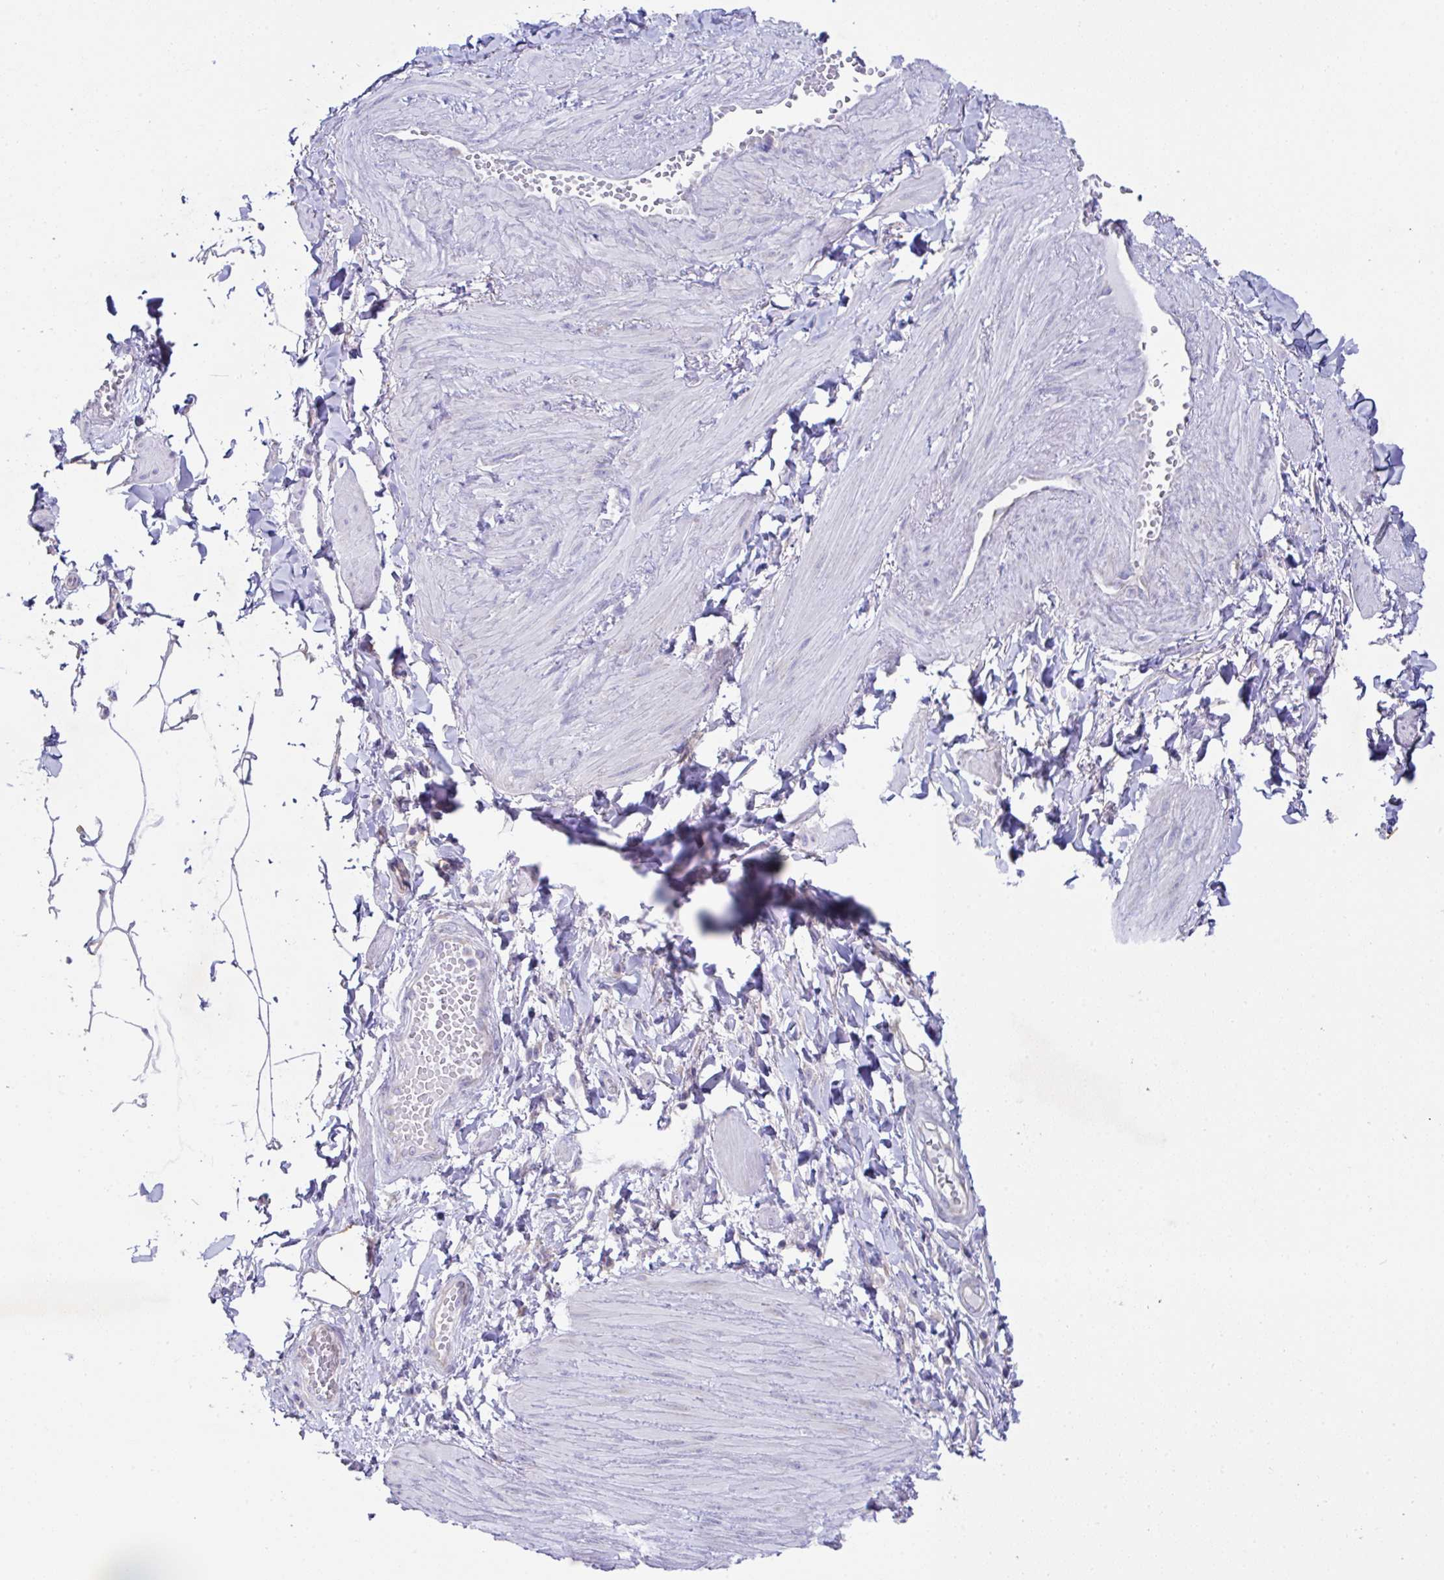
{"staining": {"intensity": "weak", "quantity": "<25%", "location": "cytoplasmic/membranous"}, "tissue": "adipose tissue", "cell_type": "Adipocytes", "image_type": "normal", "snomed": [{"axis": "morphology", "description": "Normal tissue, NOS"}, {"axis": "topography", "description": "Epididymis"}, {"axis": "topography", "description": "Peripheral nerve tissue"}], "caption": "High magnification brightfield microscopy of unremarkable adipose tissue stained with DAB (3,3'-diaminobenzidine) (brown) and counterstained with hematoxylin (blue): adipocytes show no significant positivity. (Immunohistochemistry (ihc), brightfield microscopy, high magnification).", "gene": "FAU", "patient": {"sex": "male", "age": 32}}